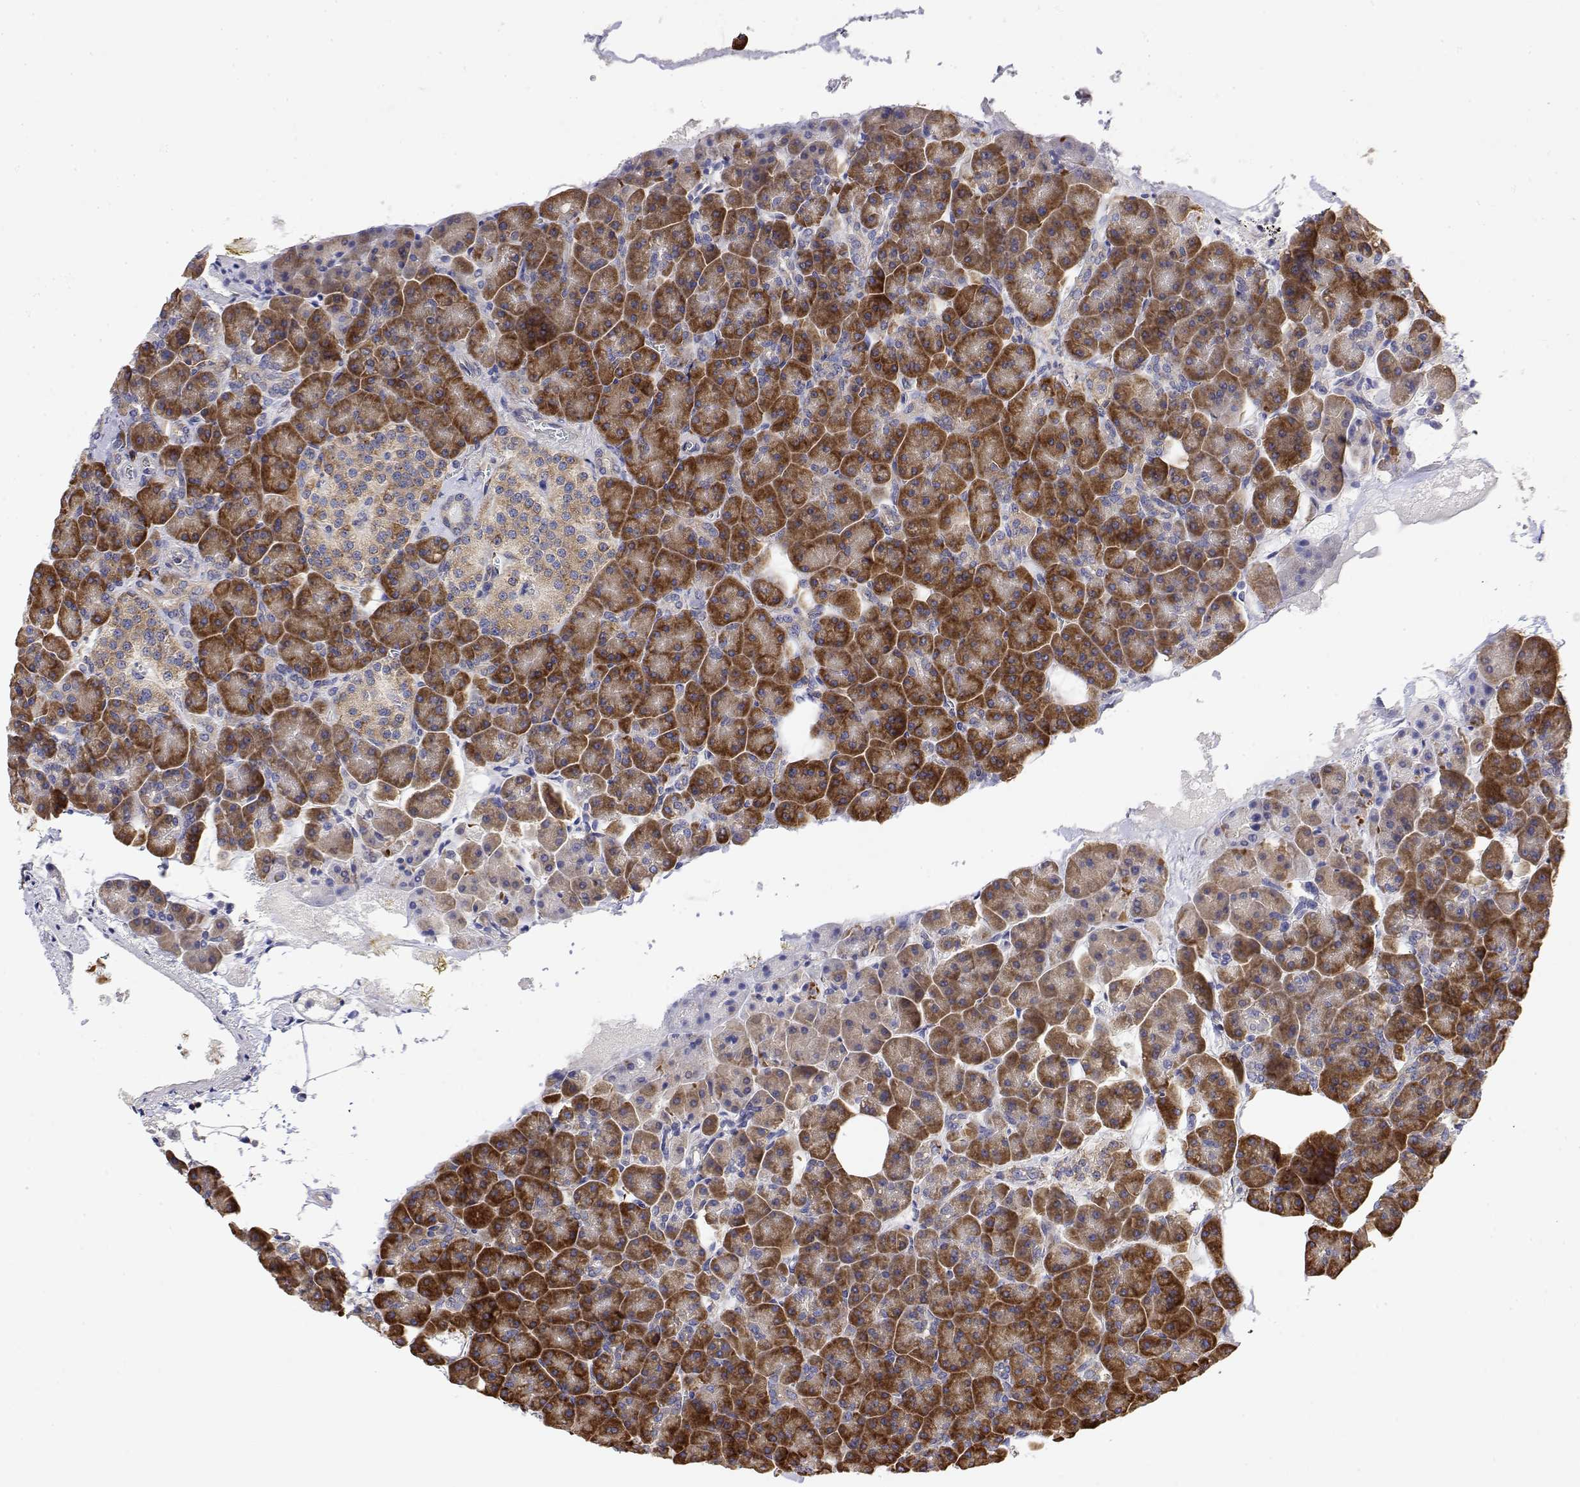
{"staining": {"intensity": "strong", "quantity": ">75%", "location": "cytoplasmic/membranous"}, "tissue": "pancreas", "cell_type": "Exocrine glandular cells", "image_type": "normal", "snomed": [{"axis": "morphology", "description": "Normal tissue, NOS"}, {"axis": "topography", "description": "Pancreas"}], "caption": "DAB (3,3'-diaminobenzidine) immunohistochemical staining of unremarkable human pancreas demonstrates strong cytoplasmic/membranous protein expression in approximately >75% of exocrine glandular cells.", "gene": "EEF1G", "patient": {"sex": "female", "age": 74}}